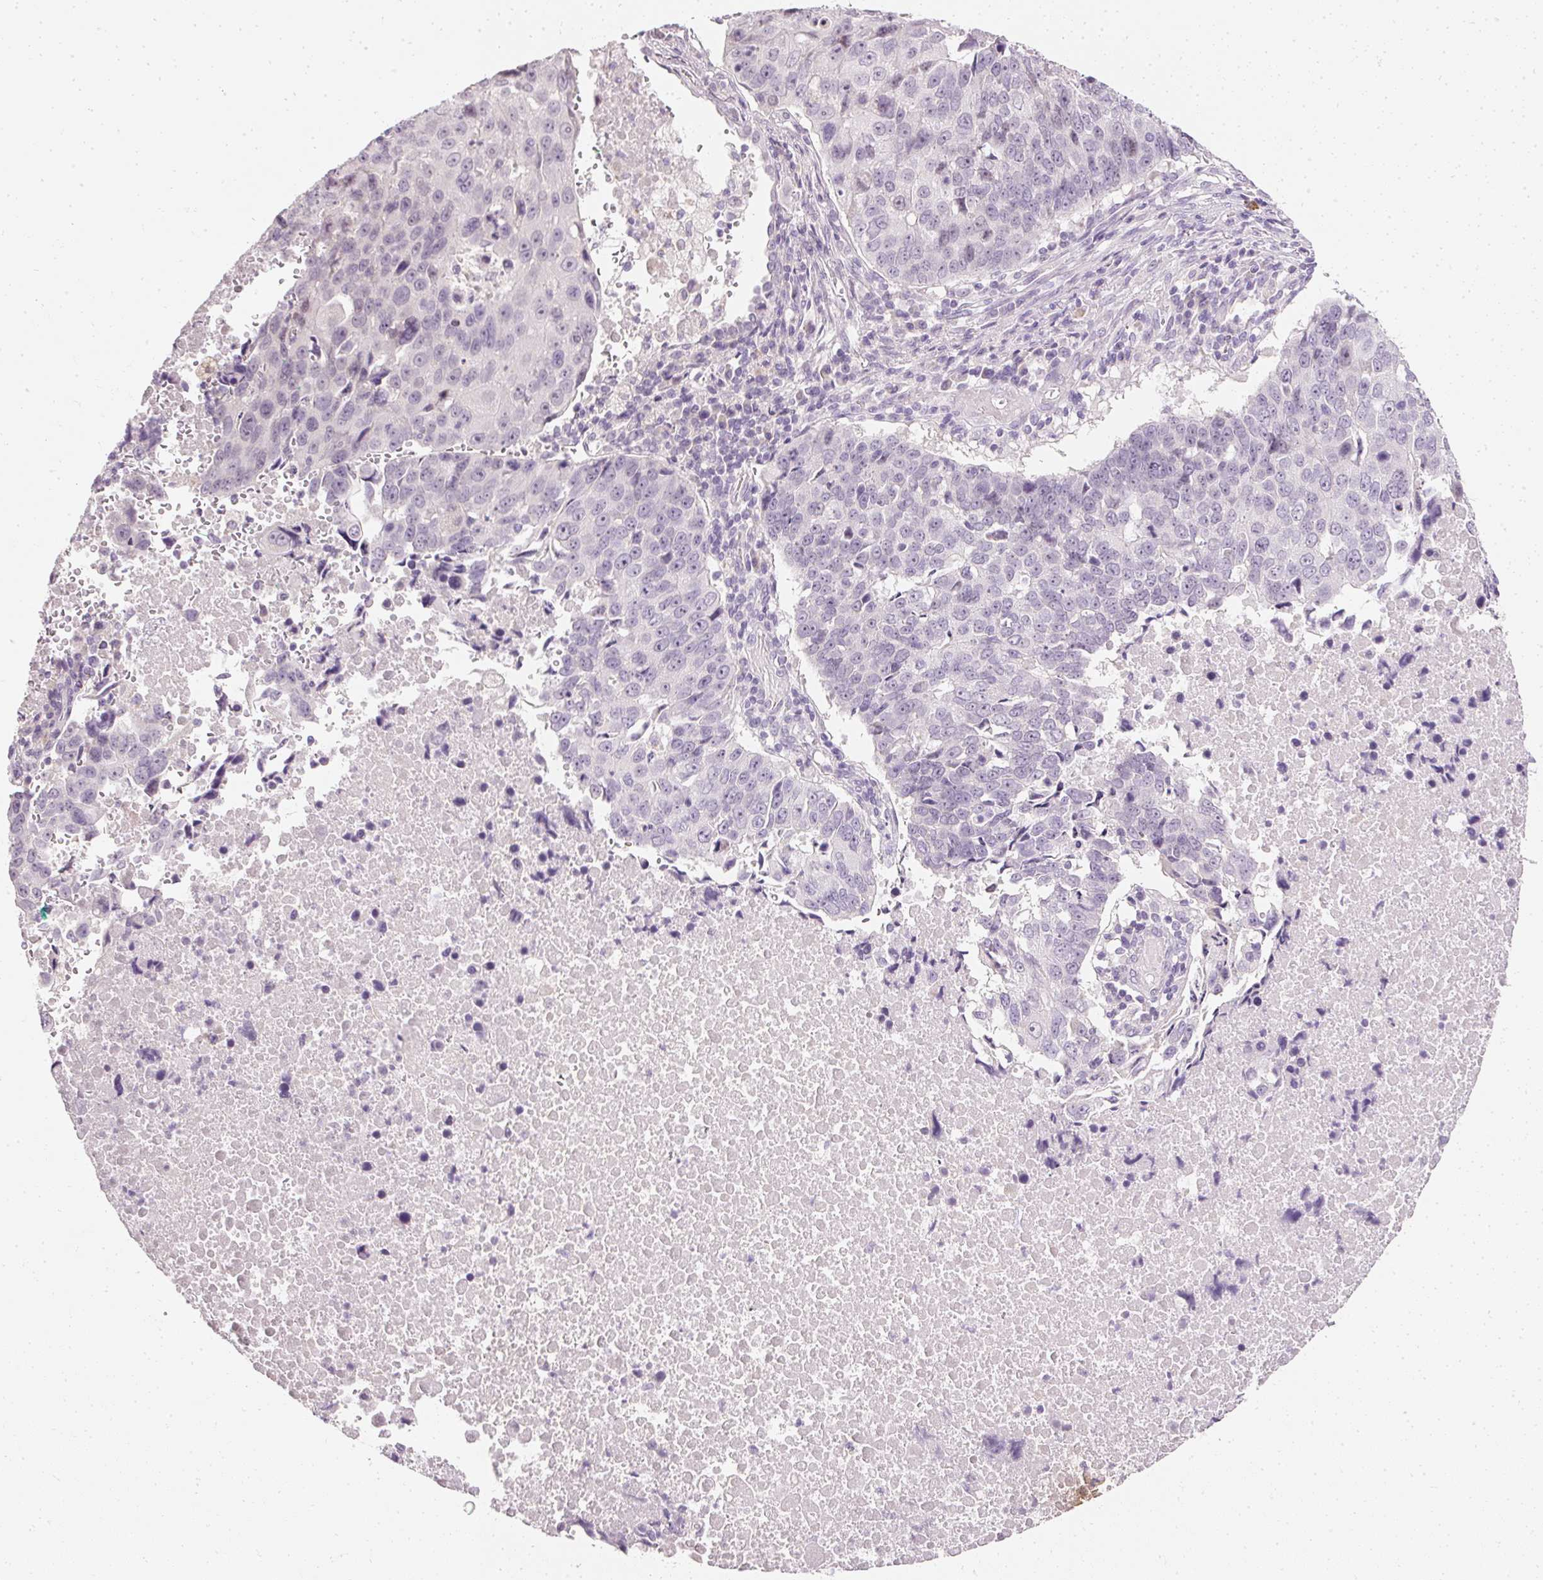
{"staining": {"intensity": "negative", "quantity": "none", "location": "none"}, "tissue": "lung cancer", "cell_type": "Tumor cells", "image_type": "cancer", "snomed": [{"axis": "morphology", "description": "Squamous cell carcinoma, NOS"}, {"axis": "topography", "description": "Lung"}], "caption": "Histopathology image shows no protein positivity in tumor cells of lung cancer (squamous cell carcinoma) tissue. Nuclei are stained in blue.", "gene": "ELAVL3", "patient": {"sex": "female", "age": 66}}